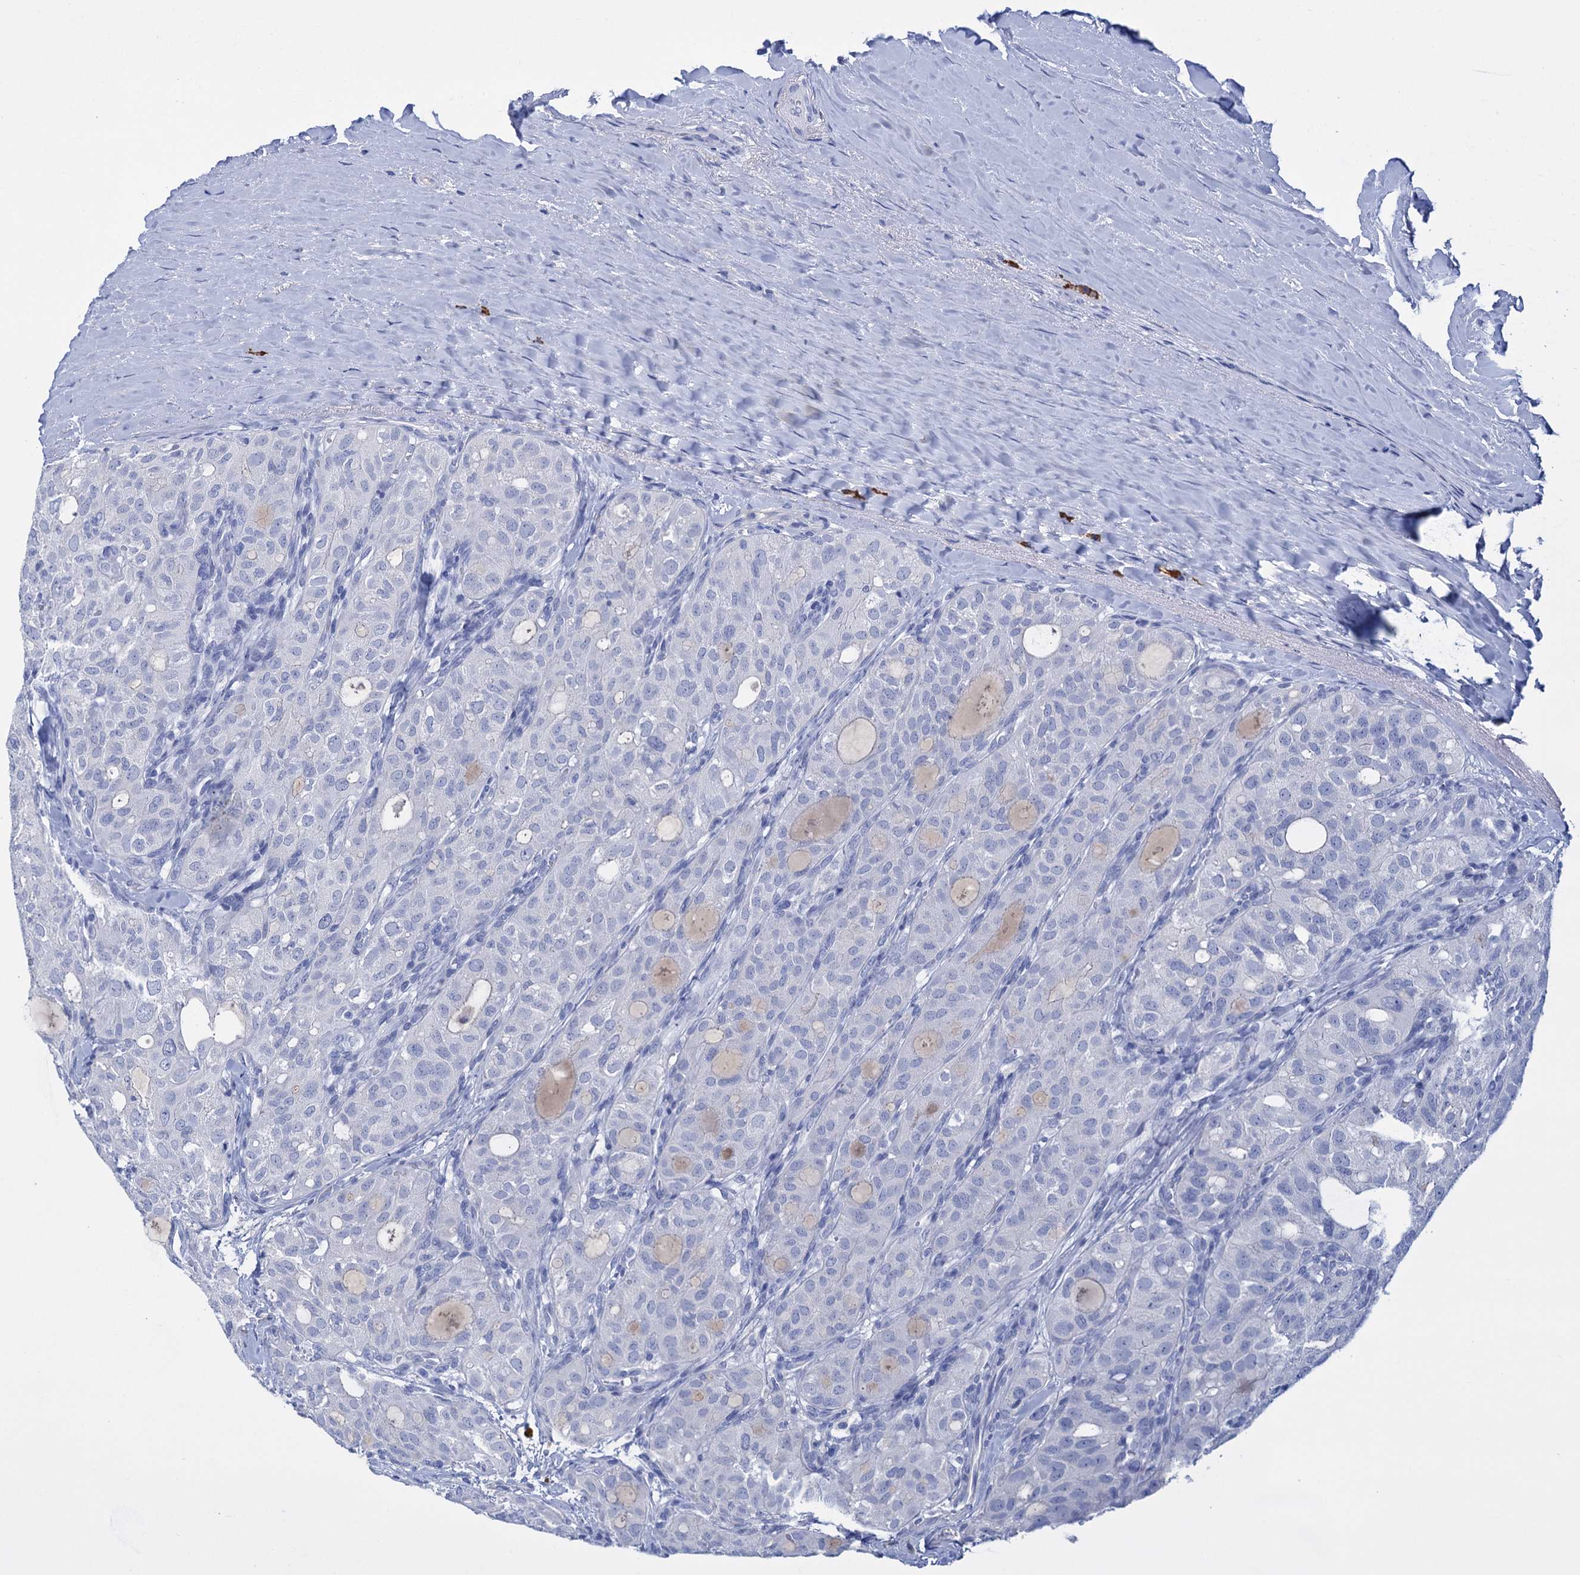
{"staining": {"intensity": "negative", "quantity": "none", "location": "none"}, "tissue": "thyroid cancer", "cell_type": "Tumor cells", "image_type": "cancer", "snomed": [{"axis": "morphology", "description": "Follicular adenoma carcinoma, NOS"}, {"axis": "topography", "description": "Thyroid gland"}], "caption": "DAB (3,3'-diaminobenzidine) immunohistochemical staining of follicular adenoma carcinoma (thyroid) displays no significant positivity in tumor cells.", "gene": "FBXW12", "patient": {"sex": "male", "age": 75}}